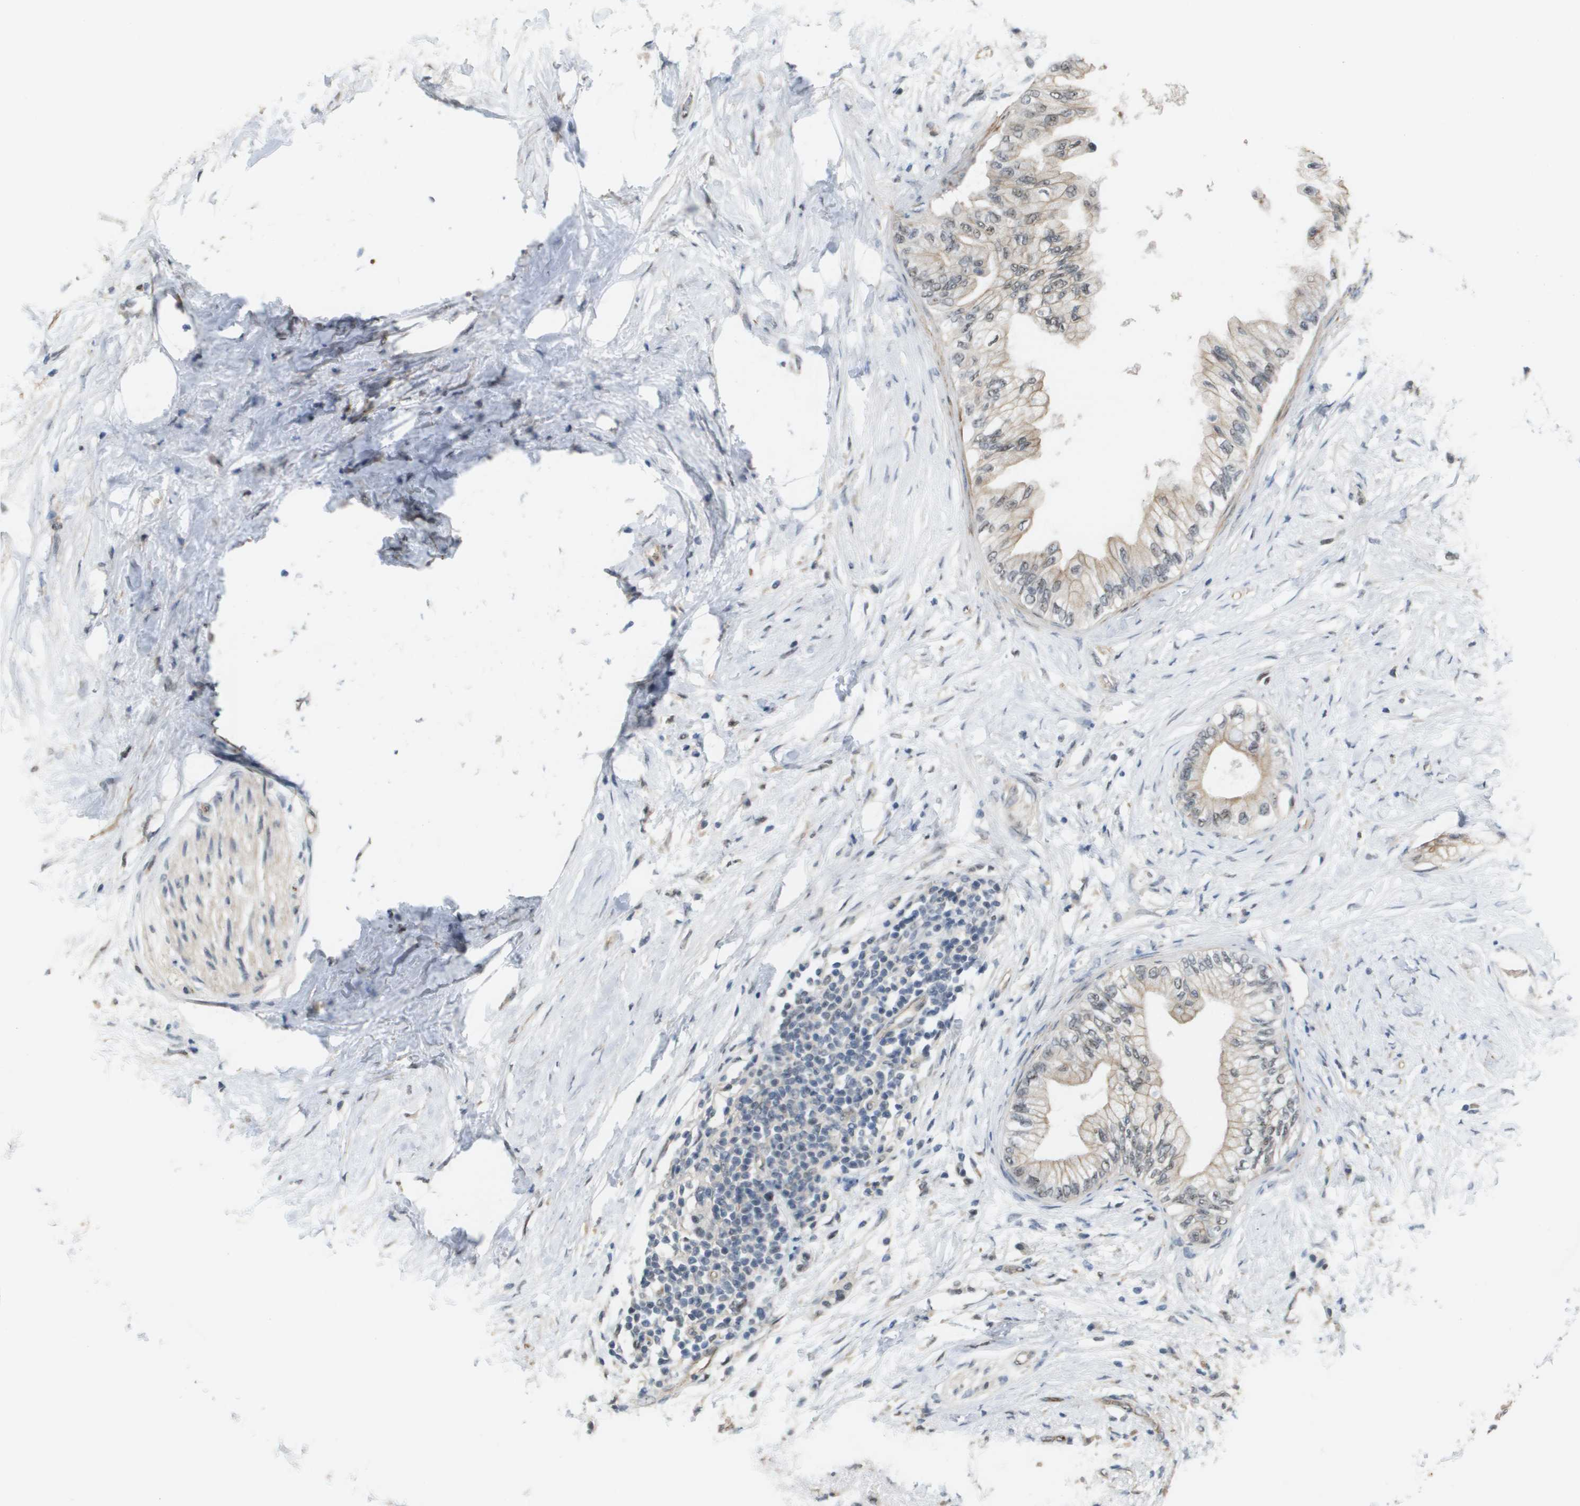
{"staining": {"intensity": "weak", "quantity": "<25%", "location": "cytoplasmic/membranous"}, "tissue": "pancreatic cancer", "cell_type": "Tumor cells", "image_type": "cancer", "snomed": [{"axis": "morphology", "description": "Normal tissue, NOS"}, {"axis": "morphology", "description": "Adenocarcinoma, NOS"}, {"axis": "topography", "description": "Pancreas"}, {"axis": "topography", "description": "Duodenum"}], "caption": "The photomicrograph reveals no staining of tumor cells in pancreatic cancer.", "gene": "RNF112", "patient": {"sex": "female", "age": 60}}